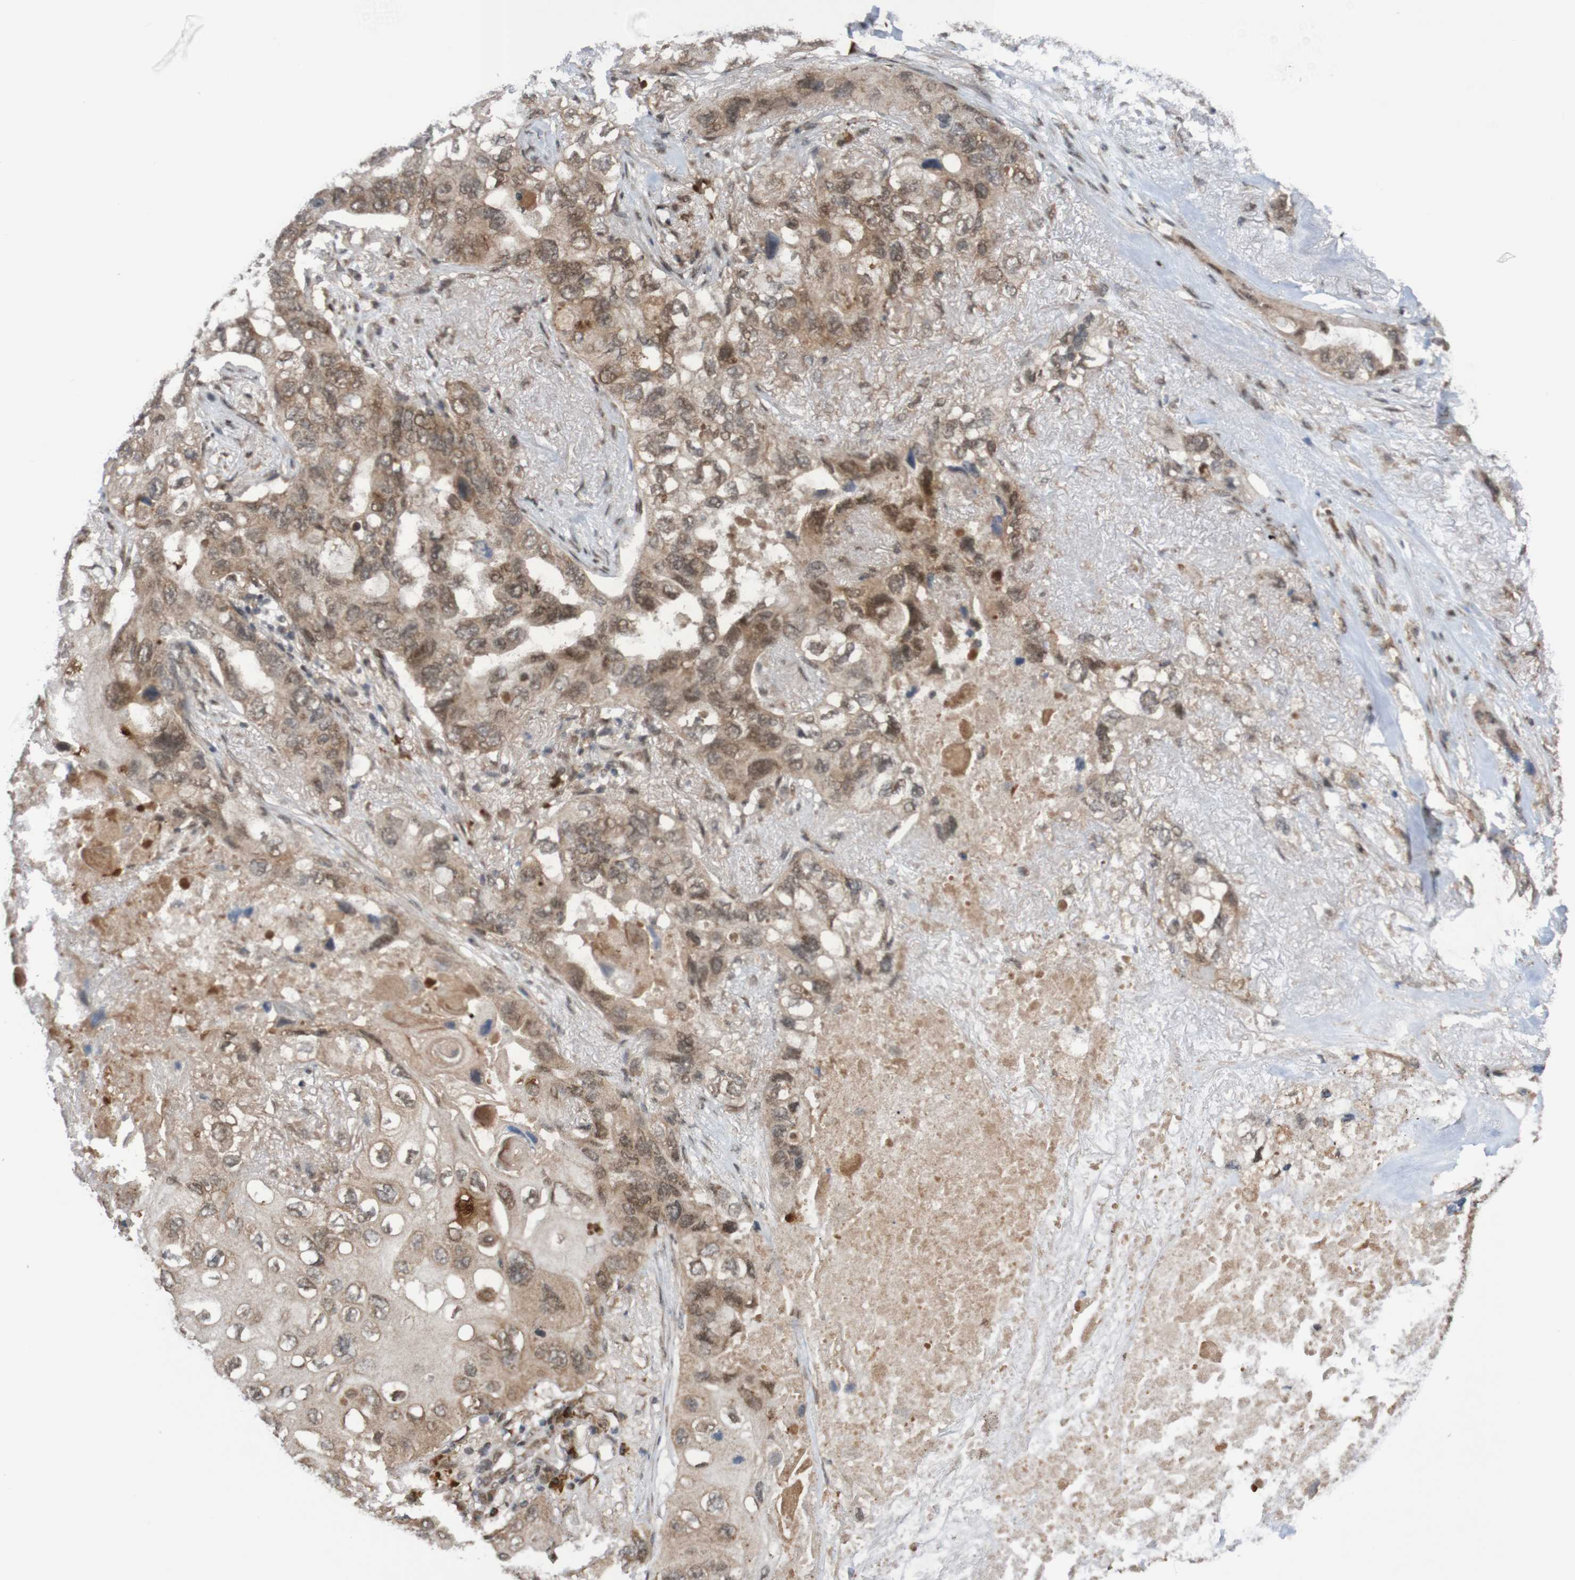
{"staining": {"intensity": "weak", "quantity": ">75%", "location": "cytoplasmic/membranous,nuclear"}, "tissue": "lung cancer", "cell_type": "Tumor cells", "image_type": "cancer", "snomed": [{"axis": "morphology", "description": "Squamous cell carcinoma, NOS"}, {"axis": "topography", "description": "Lung"}], "caption": "Immunohistochemical staining of human squamous cell carcinoma (lung) shows weak cytoplasmic/membranous and nuclear protein staining in approximately >75% of tumor cells.", "gene": "ITLN1", "patient": {"sex": "female", "age": 73}}